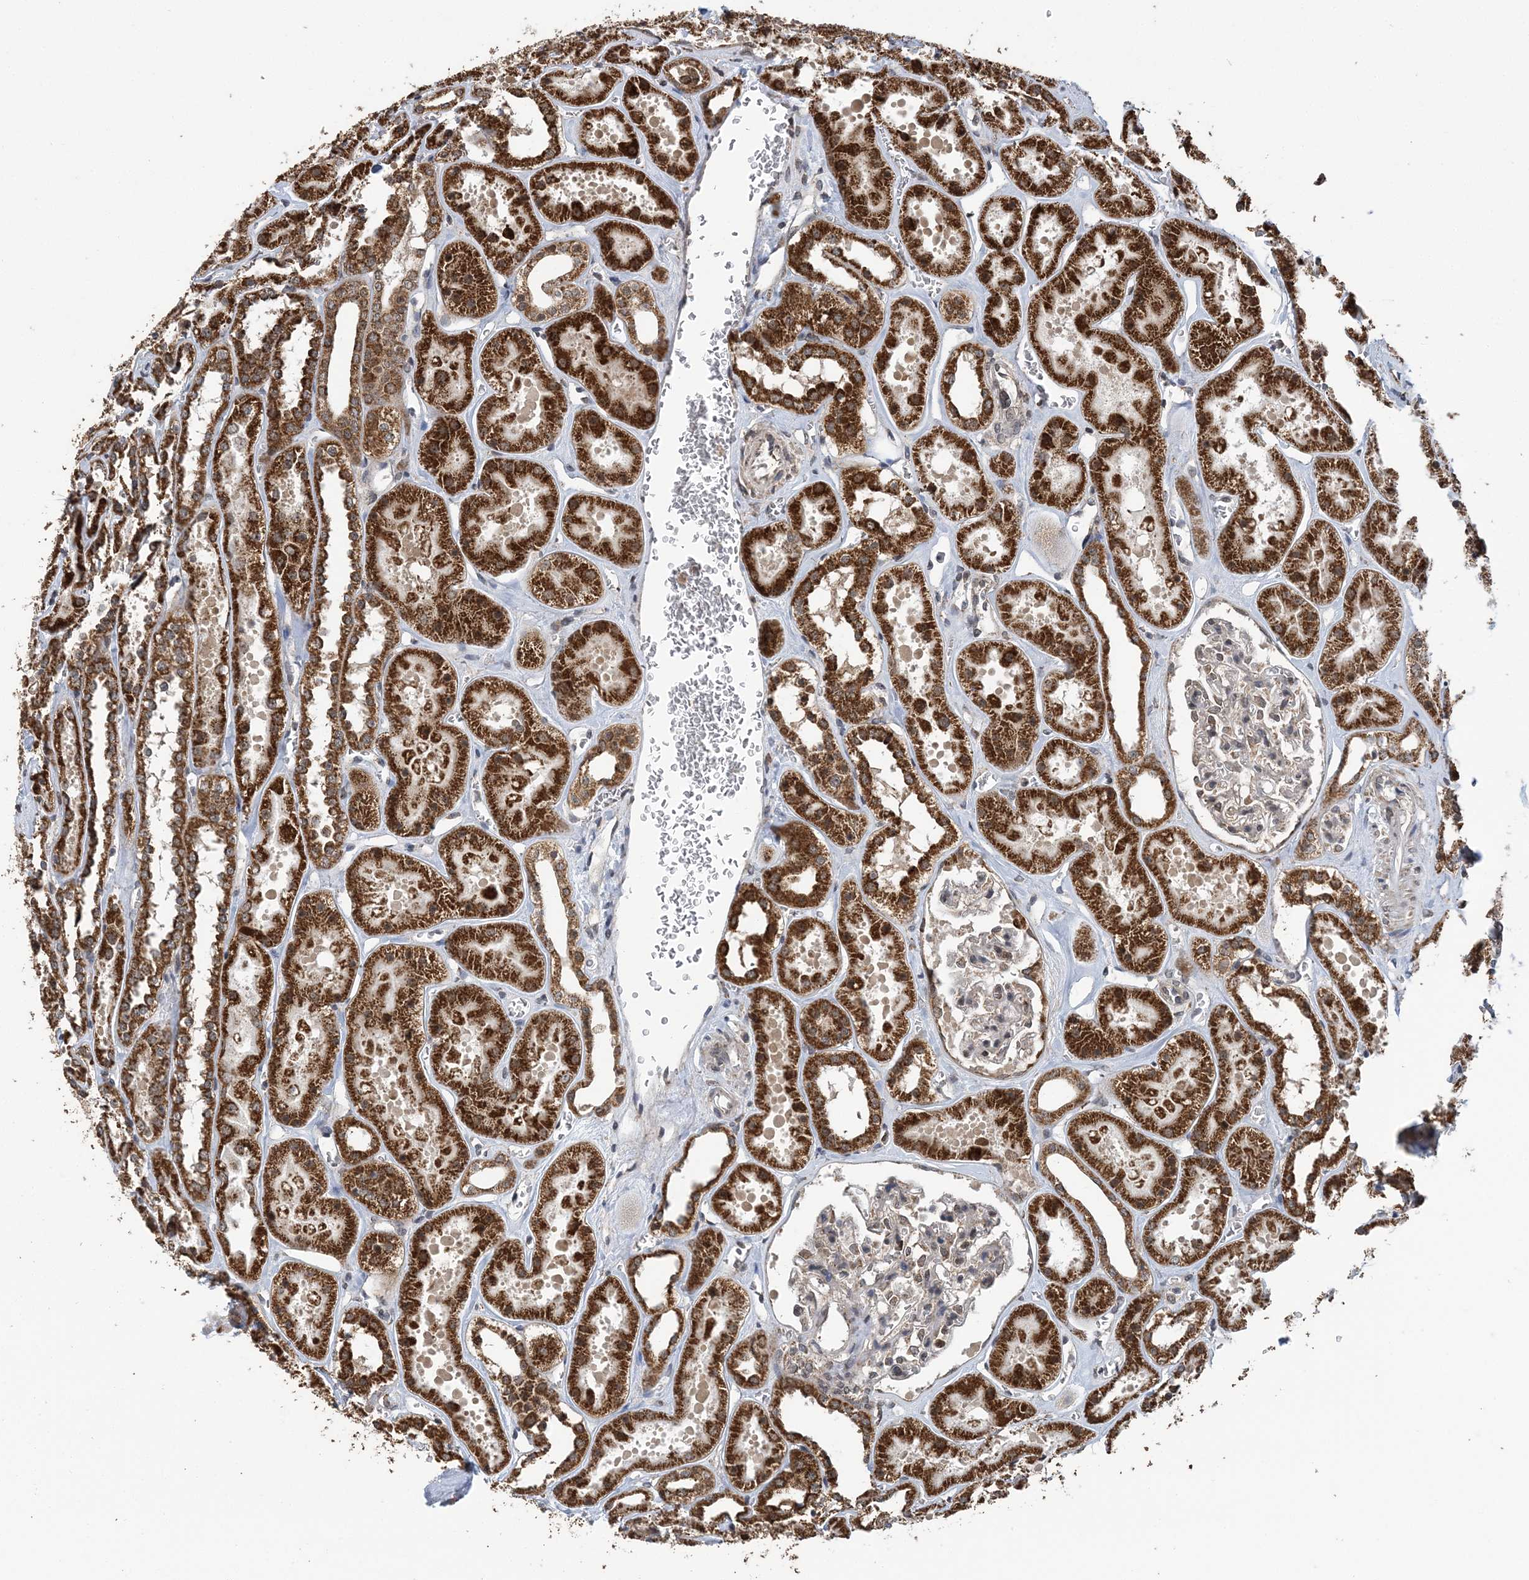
{"staining": {"intensity": "moderate", "quantity": "<25%", "location": "cytoplasmic/membranous"}, "tissue": "kidney", "cell_type": "Cells in glomeruli", "image_type": "normal", "snomed": [{"axis": "morphology", "description": "Normal tissue, NOS"}, {"axis": "topography", "description": "Kidney"}], "caption": "IHC (DAB (3,3'-diaminobenzidine)) staining of normal human kidney reveals moderate cytoplasmic/membranous protein staining in approximately <25% of cells in glomeruli.", "gene": "PCBP1", "patient": {"sex": "female", "age": 41}}